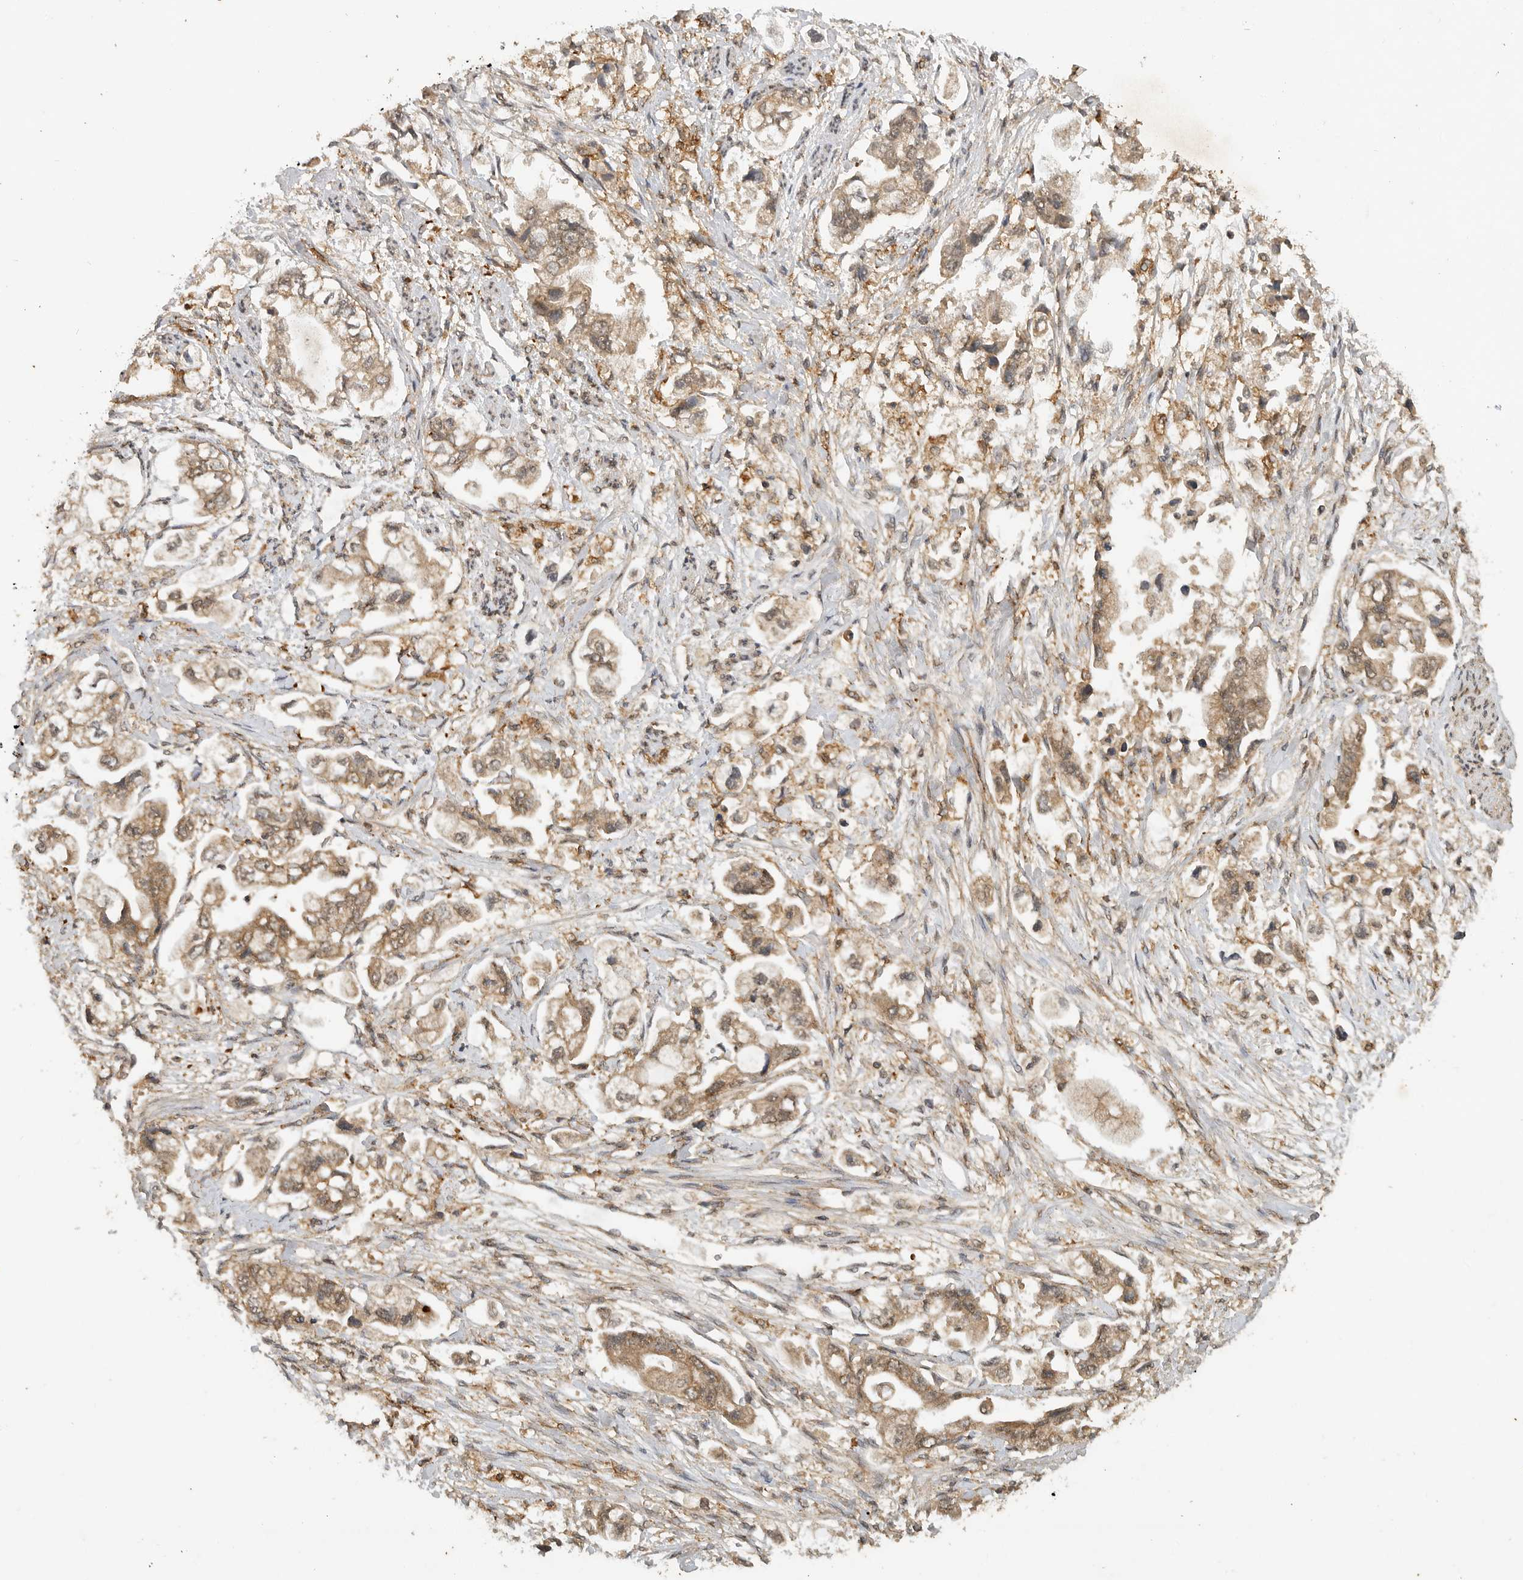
{"staining": {"intensity": "moderate", "quantity": ">75%", "location": "cytoplasmic/membranous"}, "tissue": "stomach cancer", "cell_type": "Tumor cells", "image_type": "cancer", "snomed": [{"axis": "morphology", "description": "Adenocarcinoma, NOS"}, {"axis": "topography", "description": "Stomach"}], "caption": "Moderate cytoplasmic/membranous protein staining is present in approximately >75% of tumor cells in stomach adenocarcinoma. (brown staining indicates protein expression, while blue staining denotes nuclei).", "gene": "ICOSLG", "patient": {"sex": "male", "age": 62}}